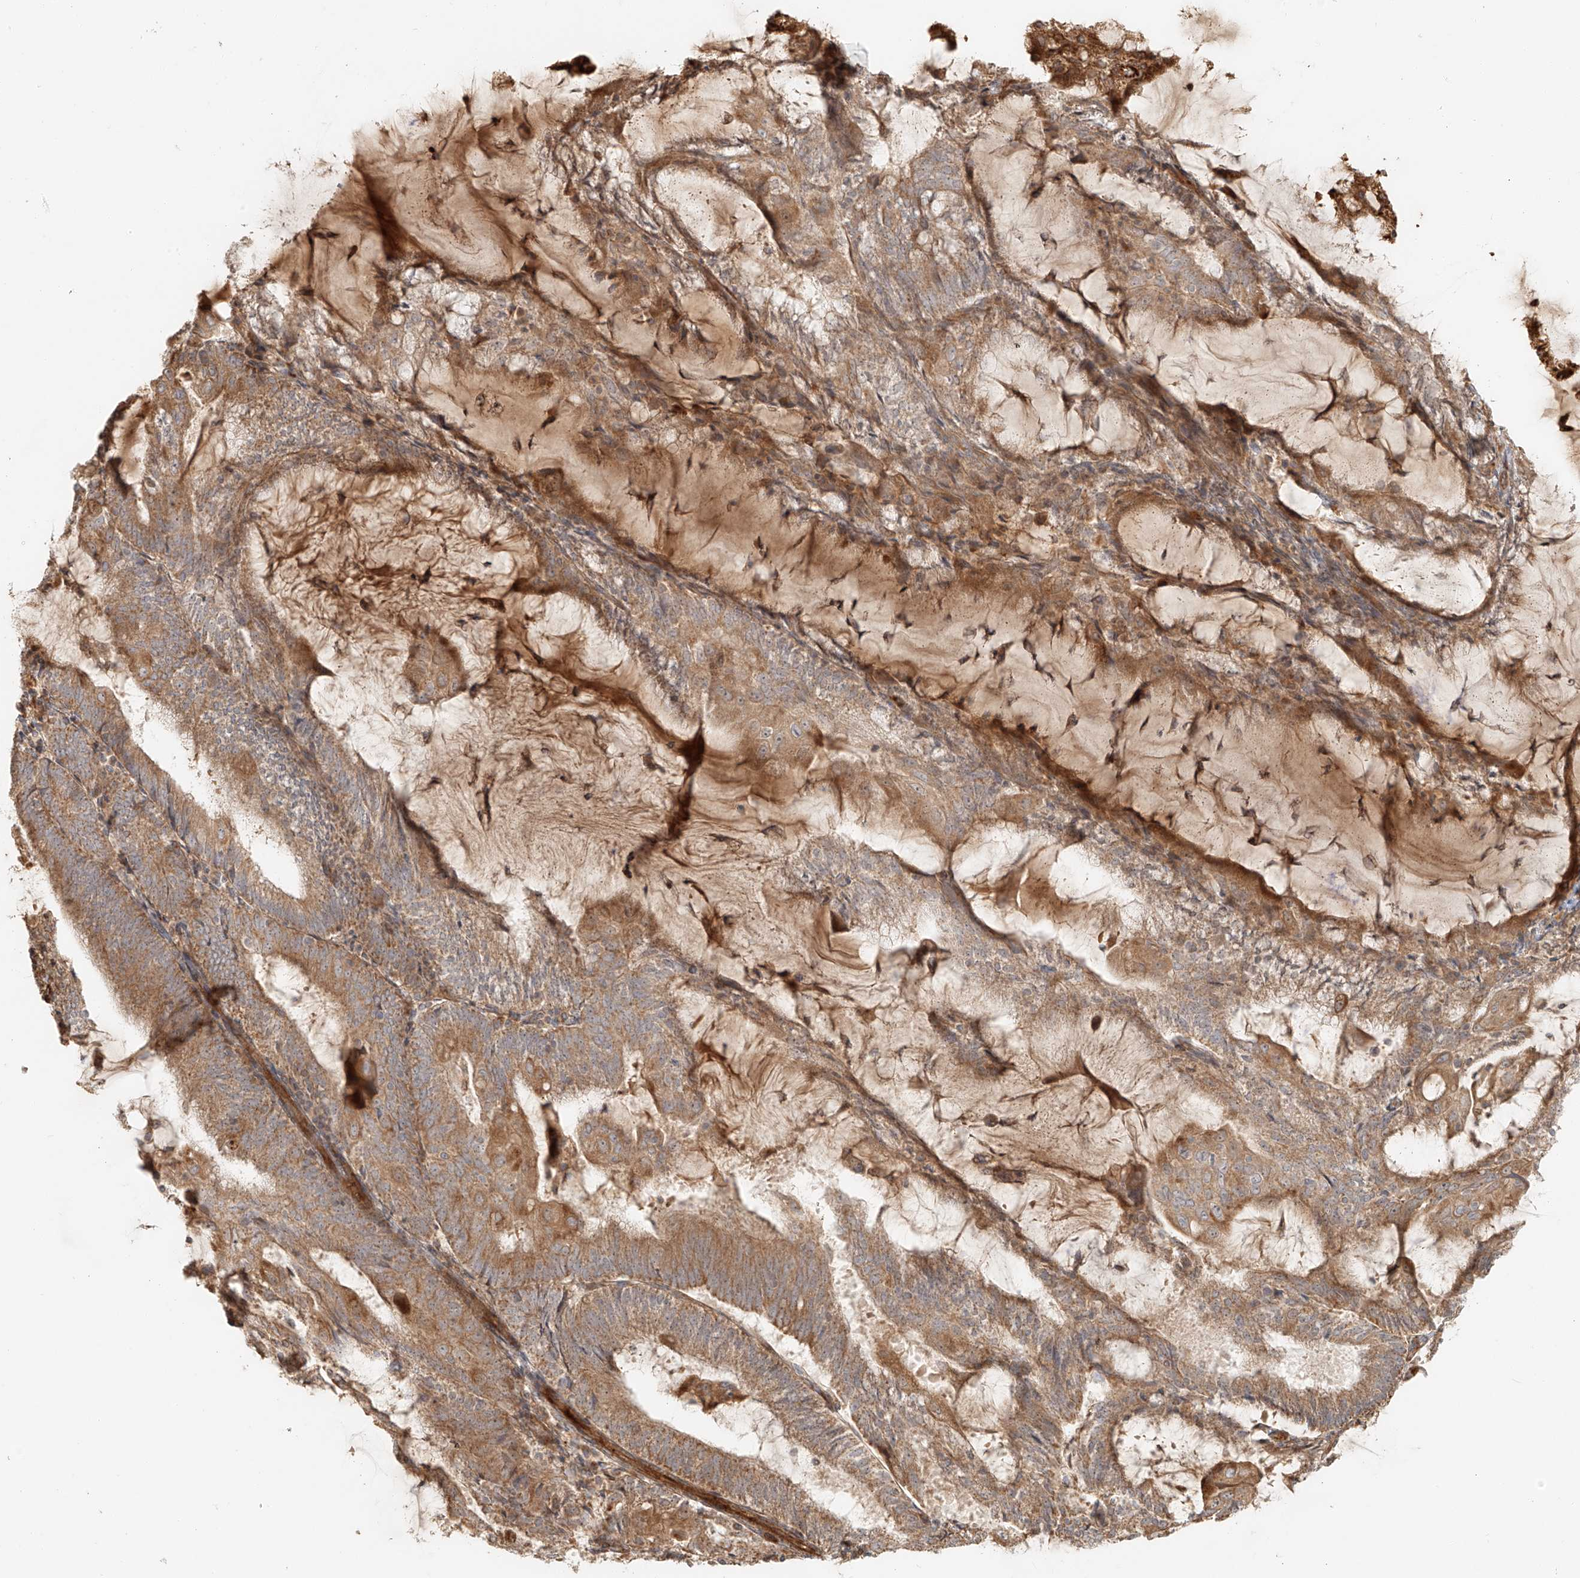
{"staining": {"intensity": "moderate", "quantity": ">75%", "location": "cytoplasmic/membranous"}, "tissue": "endometrial cancer", "cell_type": "Tumor cells", "image_type": "cancer", "snomed": [{"axis": "morphology", "description": "Adenocarcinoma, NOS"}, {"axis": "topography", "description": "Endometrium"}], "caption": "IHC staining of adenocarcinoma (endometrial), which demonstrates medium levels of moderate cytoplasmic/membranous expression in approximately >75% of tumor cells indicating moderate cytoplasmic/membranous protein staining. The staining was performed using DAB (brown) for protein detection and nuclei were counterstained in hematoxylin (blue).", "gene": "MIPEP", "patient": {"sex": "female", "age": 81}}